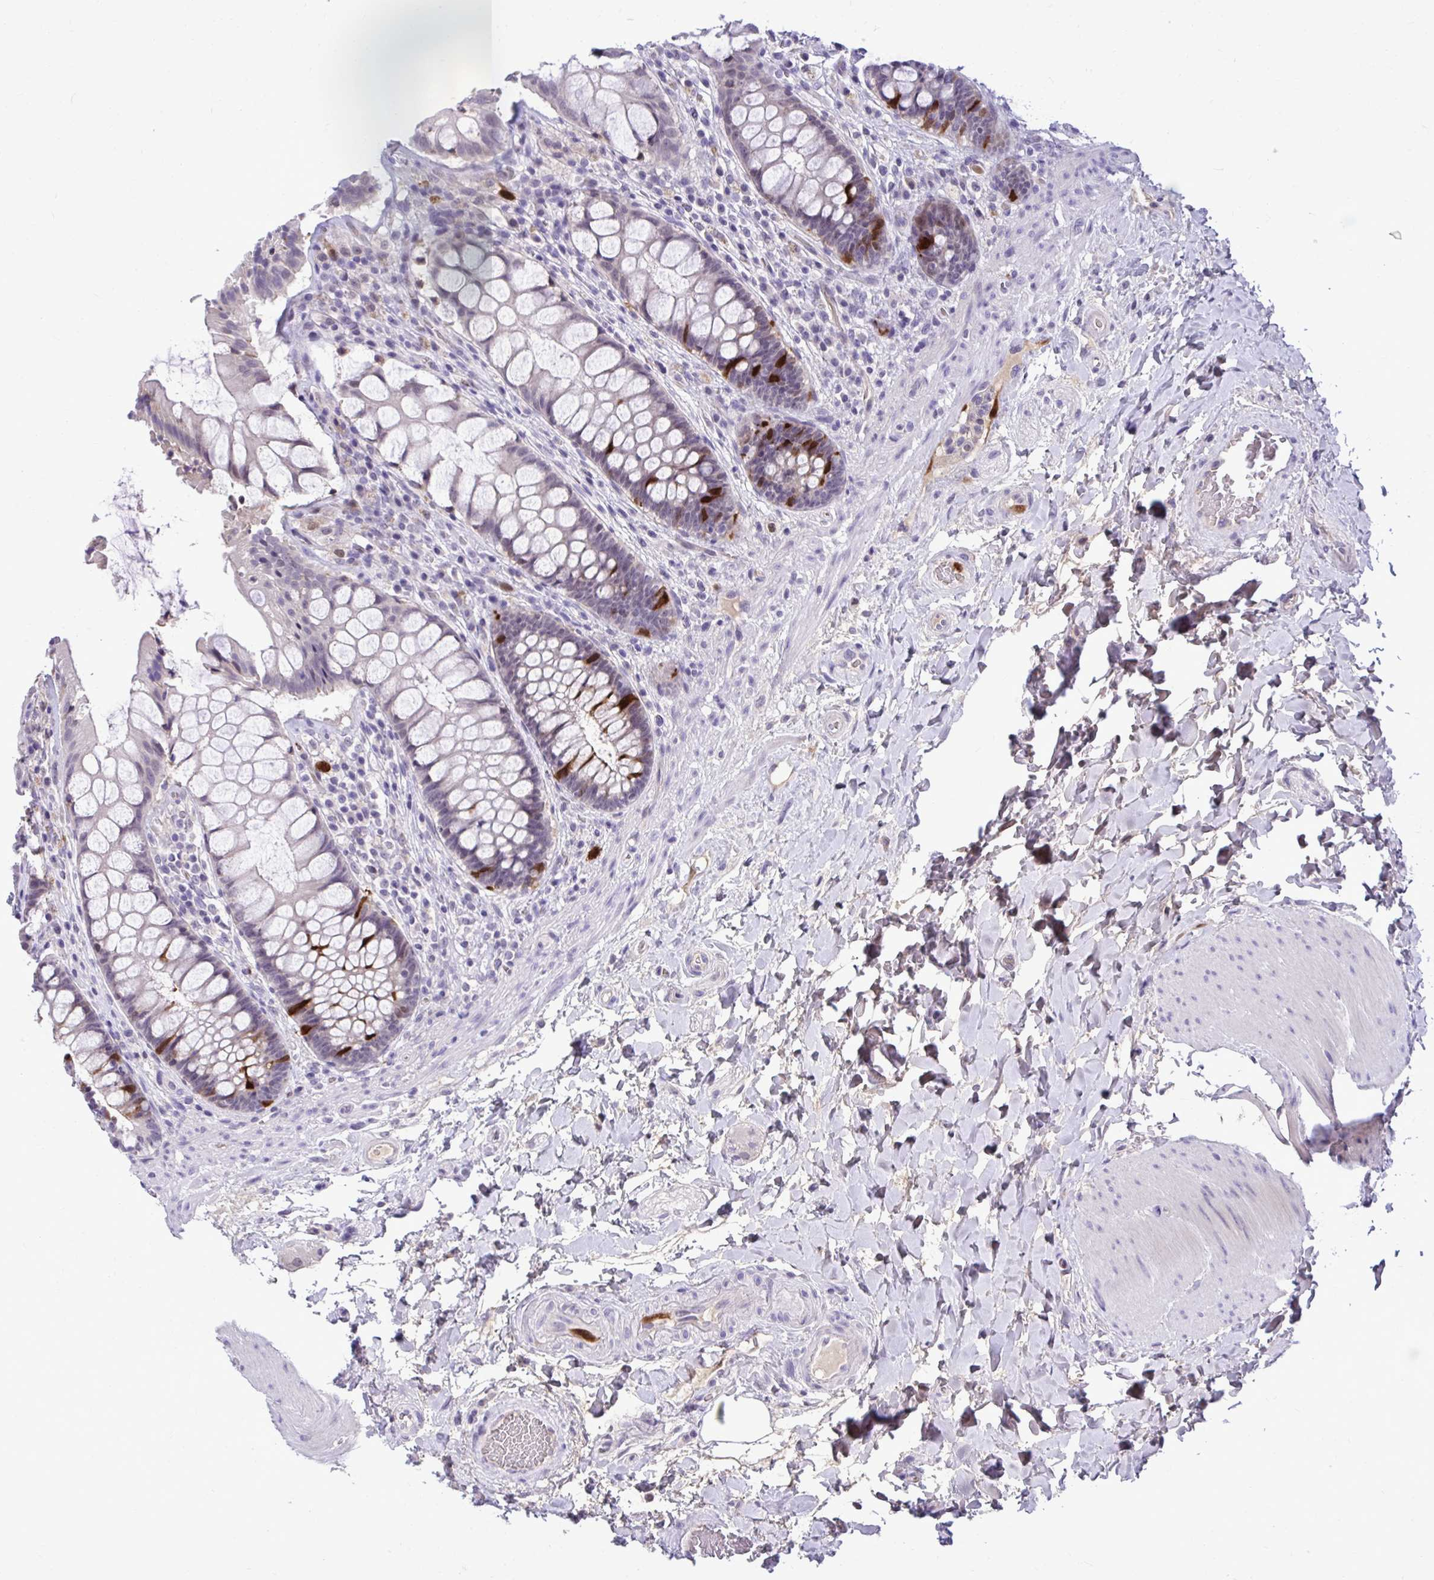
{"staining": {"intensity": "strong", "quantity": "<25%", "location": "cytoplasmic/membranous"}, "tissue": "rectum", "cell_type": "Glandular cells", "image_type": "normal", "snomed": [{"axis": "morphology", "description": "Normal tissue, NOS"}, {"axis": "topography", "description": "Rectum"}], "caption": "Strong cytoplasmic/membranous expression for a protein is seen in approximately <25% of glandular cells of unremarkable rectum using immunohistochemistry (IHC).", "gene": "CDC20", "patient": {"sex": "female", "age": 58}}